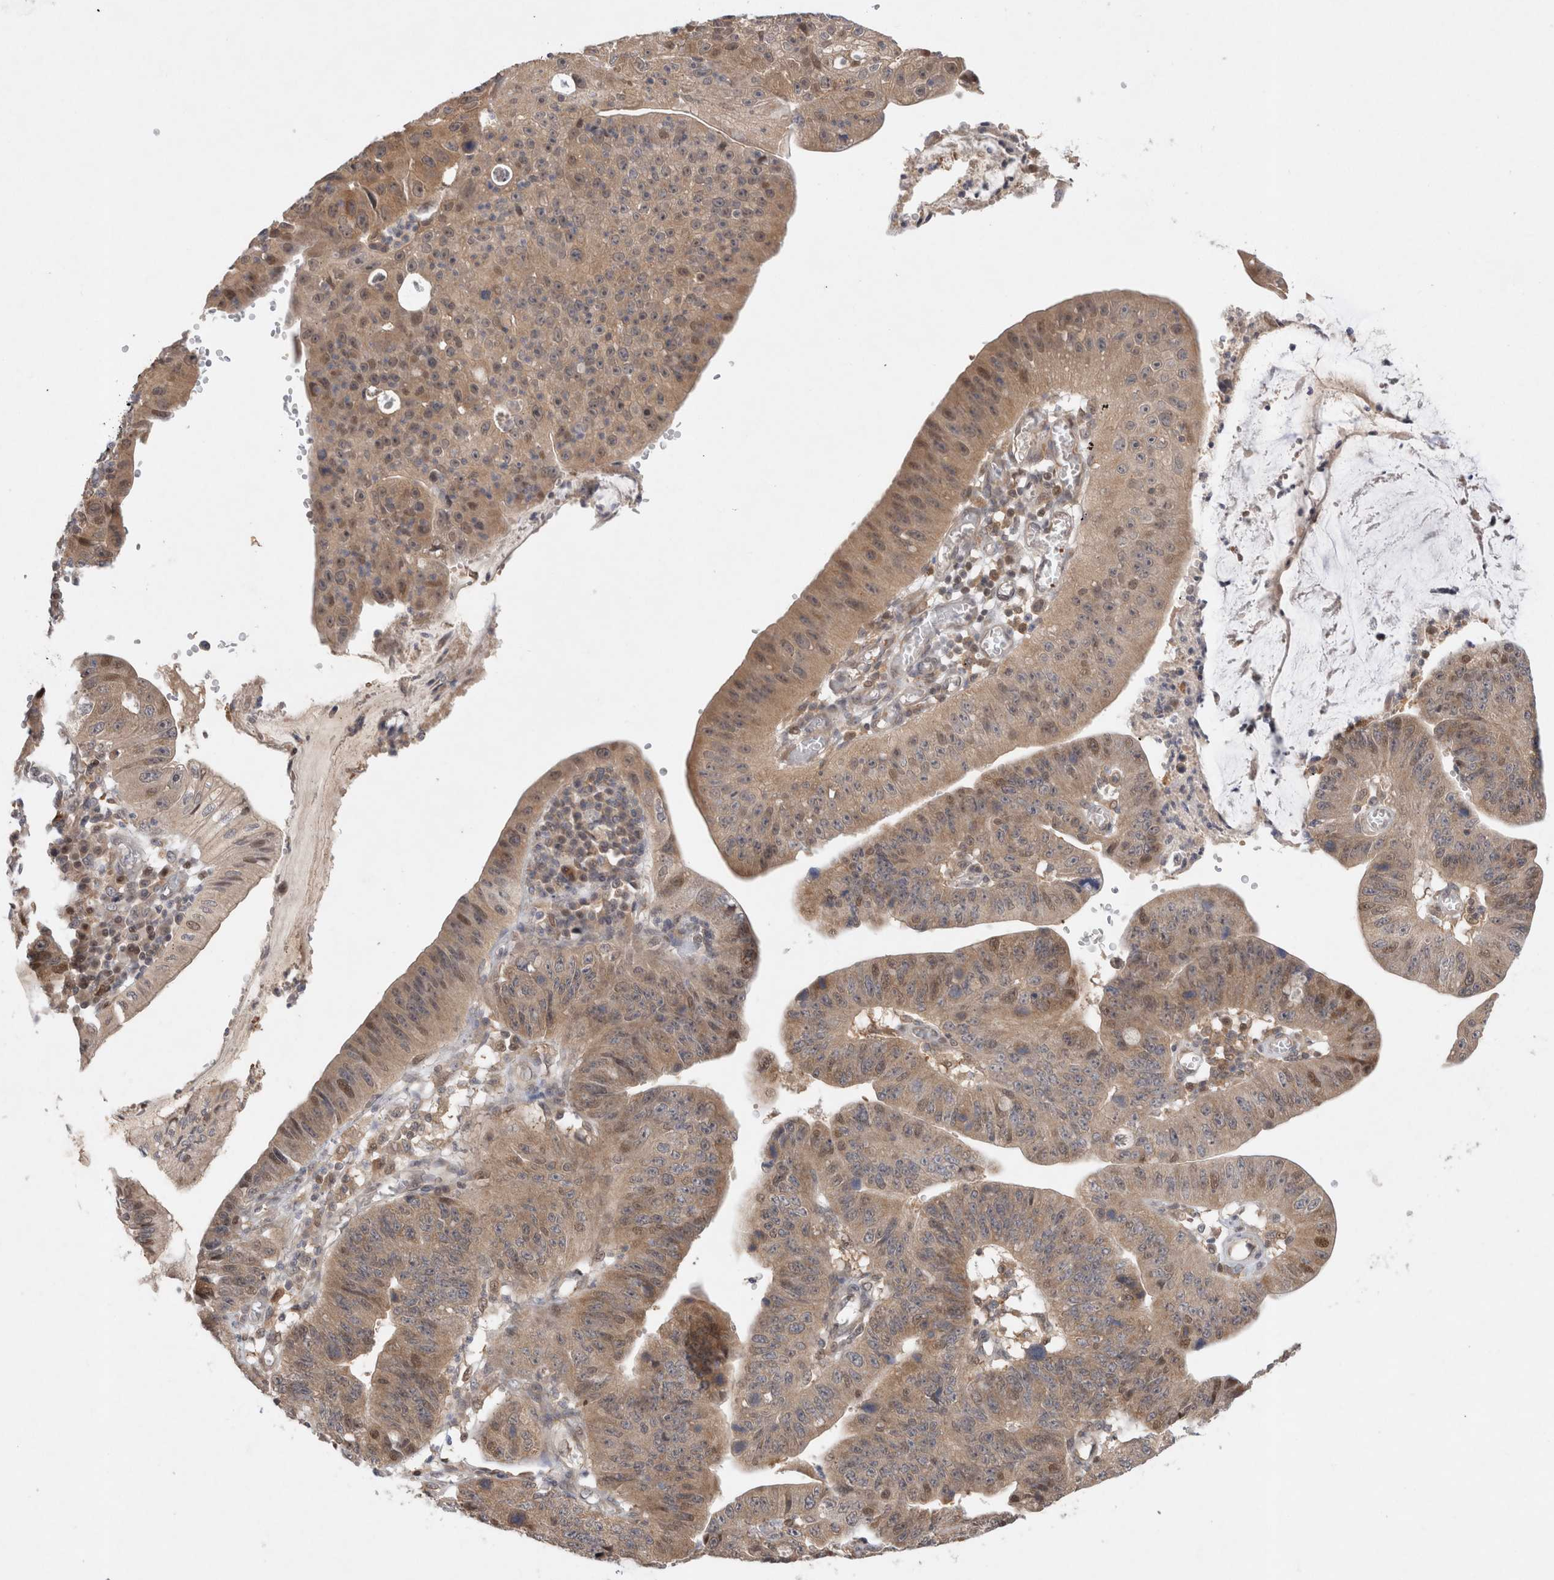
{"staining": {"intensity": "moderate", "quantity": ">75%", "location": "cytoplasmic/membranous,nuclear"}, "tissue": "stomach cancer", "cell_type": "Tumor cells", "image_type": "cancer", "snomed": [{"axis": "morphology", "description": "Adenocarcinoma, NOS"}, {"axis": "topography", "description": "Stomach"}], "caption": "Protein expression analysis of stomach cancer (adenocarcinoma) demonstrates moderate cytoplasmic/membranous and nuclear positivity in approximately >75% of tumor cells.", "gene": "HTT", "patient": {"sex": "male", "age": 59}}